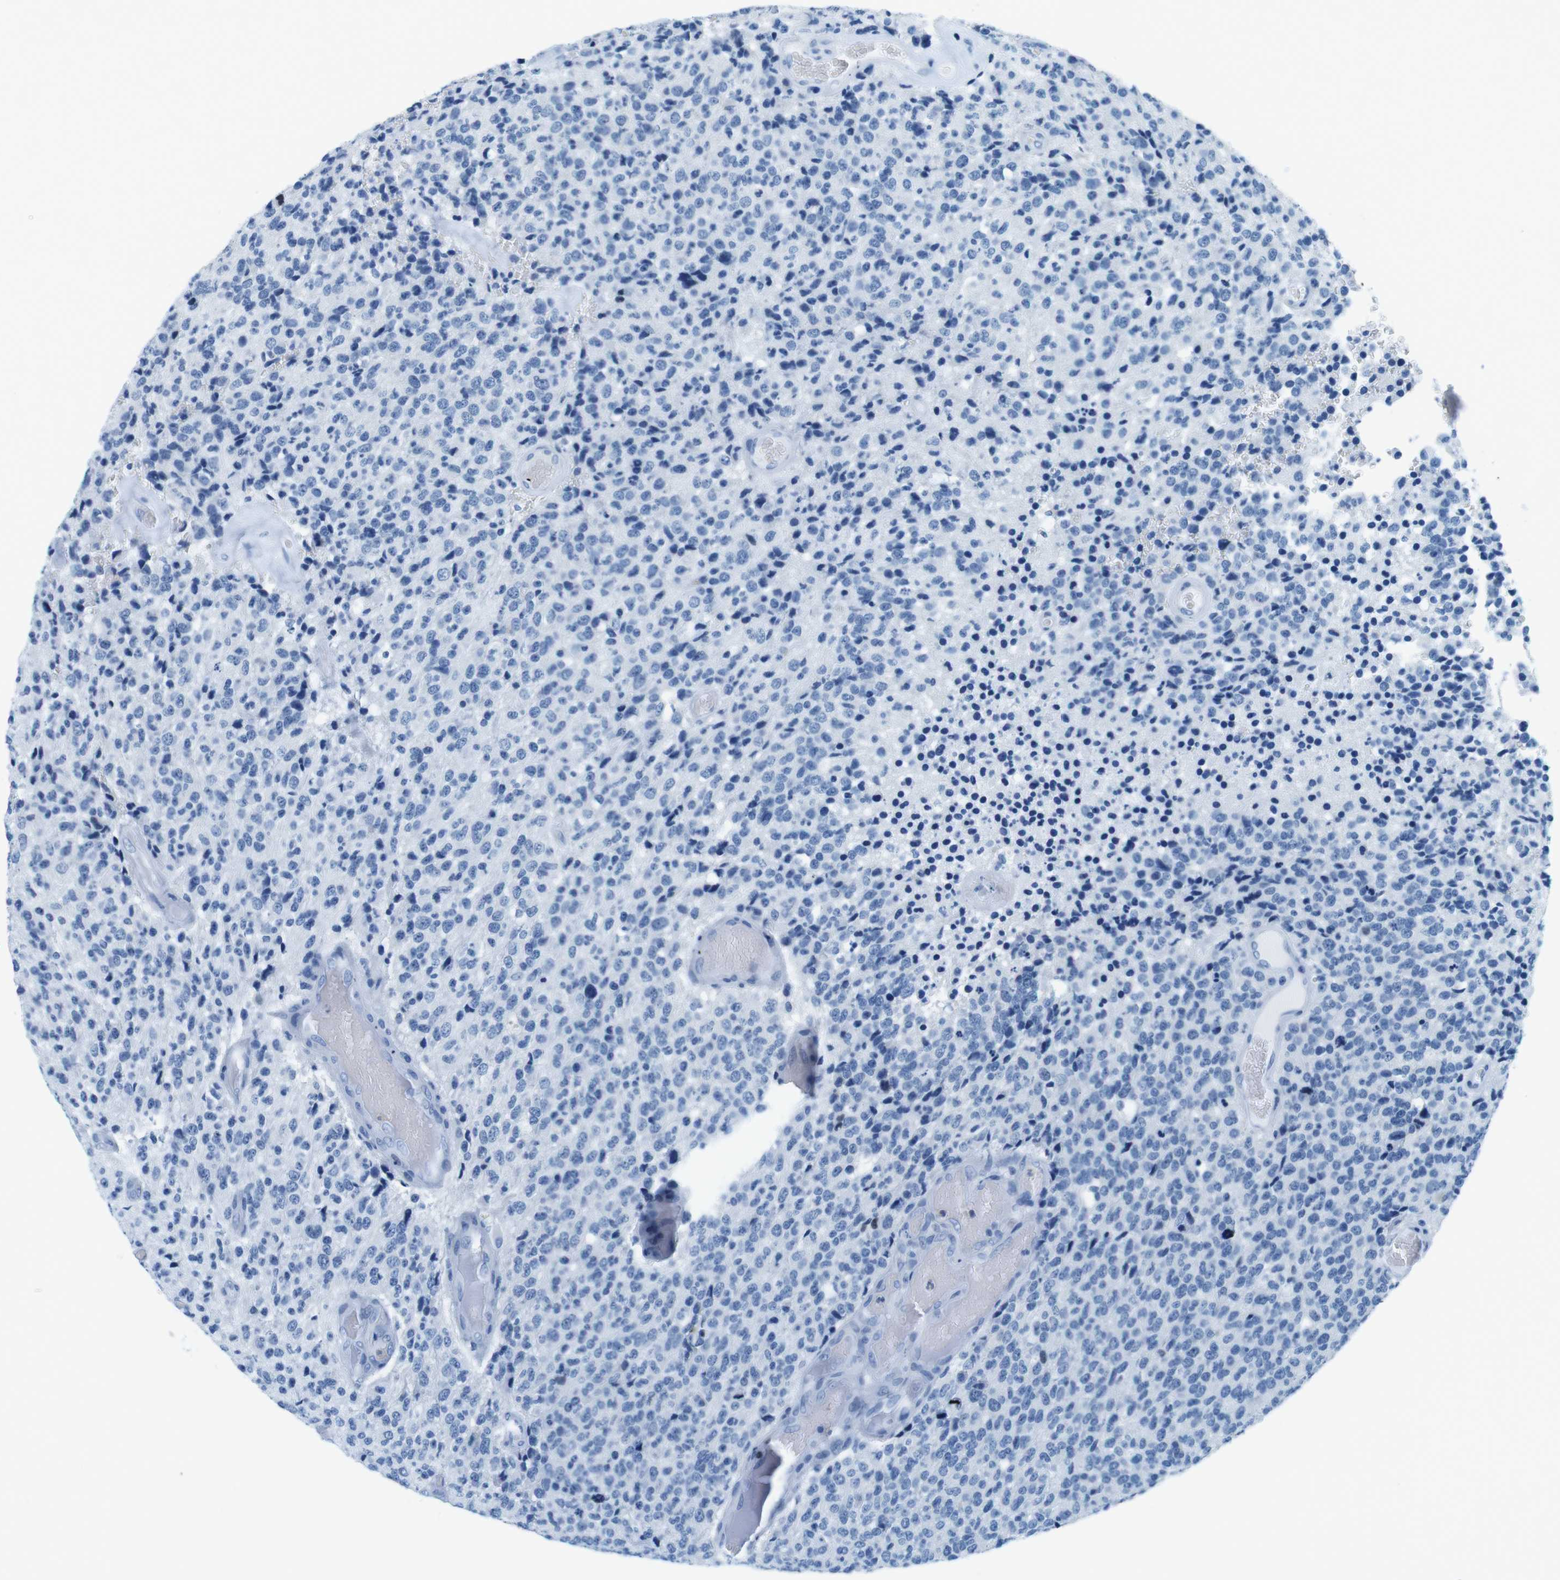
{"staining": {"intensity": "negative", "quantity": "none", "location": "none"}, "tissue": "glioma", "cell_type": "Tumor cells", "image_type": "cancer", "snomed": [{"axis": "morphology", "description": "Glioma, malignant, High grade"}, {"axis": "topography", "description": "pancreas cauda"}], "caption": "Immunohistochemical staining of malignant glioma (high-grade) shows no significant positivity in tumor cells.", "gene": "CTAG1B", "patient": {"sex": "male", "age": 60}}